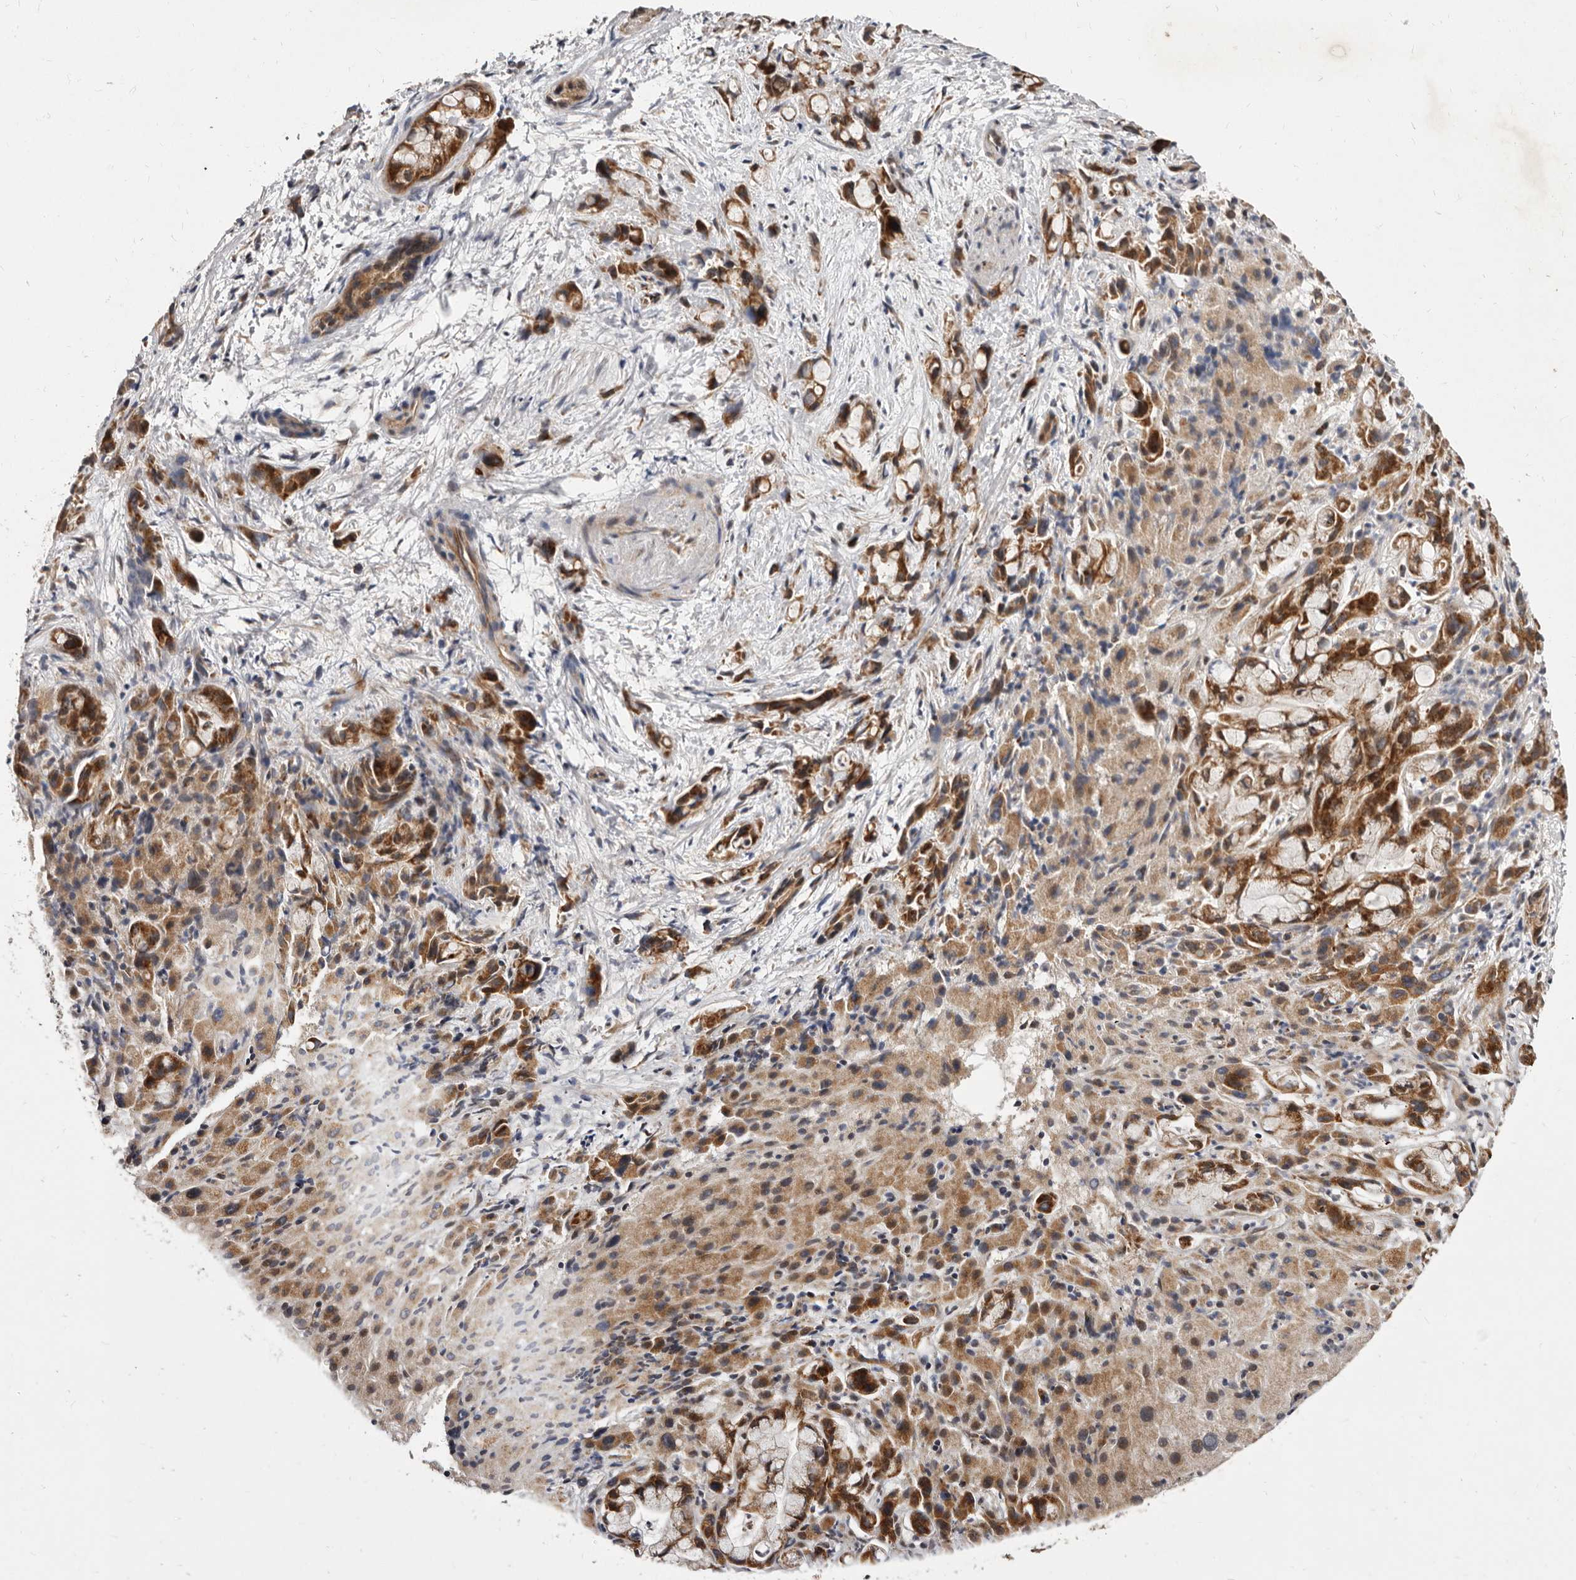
{"staining": {"intensity": "moderate", "quantity": ">75%", "location": "cytoplasmic/membranous"}, "tissue": "liver cancer", "cell_type": "Tumor cells", "image_type": "cancer", "snomed": [{"axis": "morphology", "description": "Cholangiocarcinoma"}, {"axis": "topography", "description": "Liver"}], "caption": "Liver cancer stained with a brown dye demonstrates moderate cytoplasmic/membranous positive staining in about >75% of tumor cells.", "gene": "TIMM17B", "patient": {"sex": "female", "age": 72}}